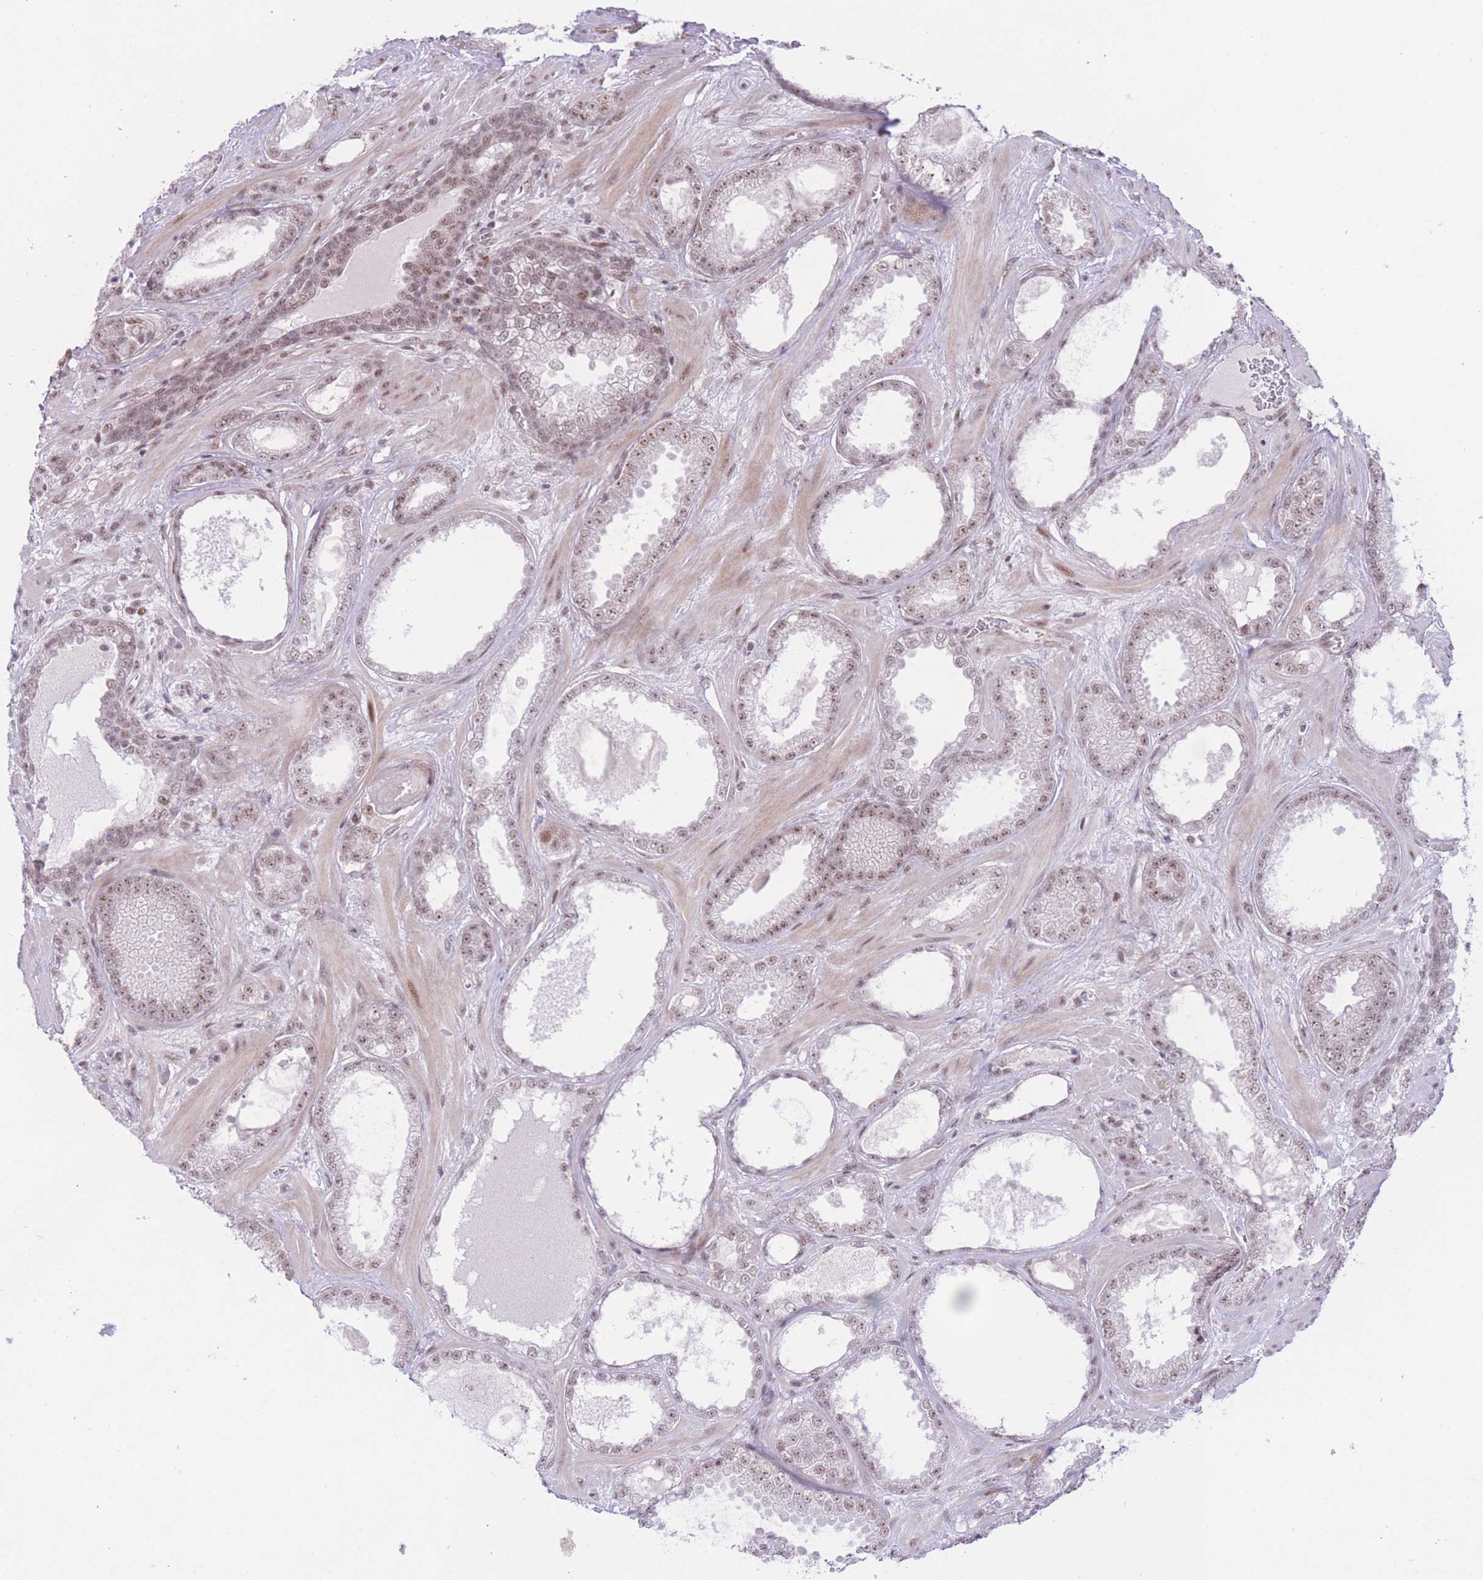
{"staining": {"intensity": "moderate", "quantity": "25%-75%", "location": "nuclear"}, "tissue": "prostate cancer", "cell_type": "Tumor cells", "image_type": "cancer", "snomed": [{"axis": "morphology", "description": "Adenocarcinoma, Low grade"}, {"axis": "topography", "description": "Prostate"}], "caption": "IHC of adenocarcinoma (low-grade) (prostate) reveals medium levels of moderate nuclear expression in about 25%-75% of tumor cells.", "gene": "PCIF1", "patient": {"sex": "male", "age": 57}}